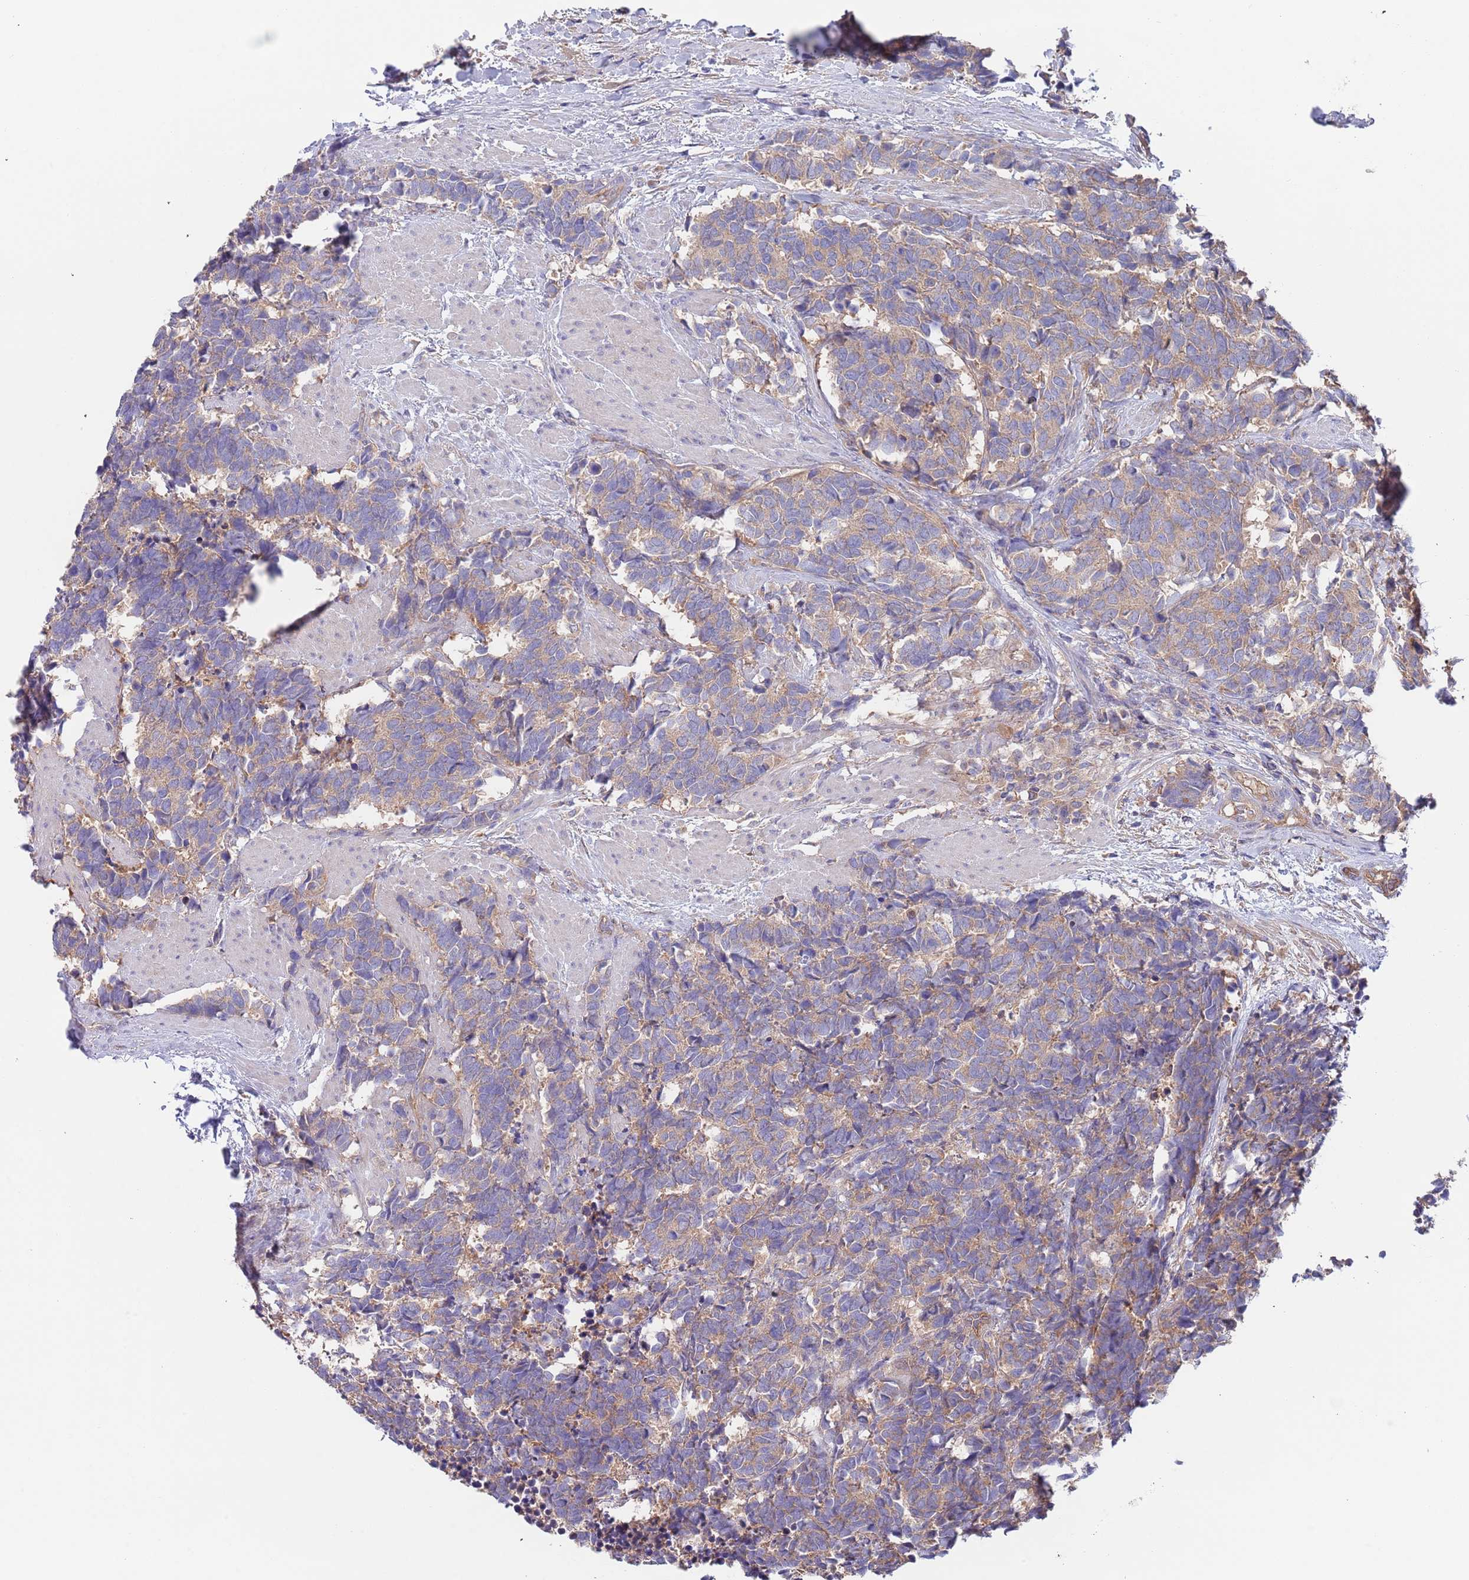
{"staining": {"intensity": "weak", "quantity": ">75%", "location": "cytoplasmic/membranous"}, "tissue": "carcinoid", "cell_type": "Tumor cells", "image_type": "cancer", "snomed": [{"axis": "morphology", "description": "Carcinoma, NOS"}, {"axis": "morphology", "description": "Carcinoid, malignant, NOS"}, {"axis": "topography", "description": "Prostate"}], "caption": "Immunohistochemical staining of human carcinoid (malignant) demonstrates weak cytoplasmic/membranous protein expression in approximately >75% of tumor cells. (Brightfield microscopy of DAB IHC at high magnification).", "gene": "EIF3F", "patient": {"sex": "male", "age": 57}}